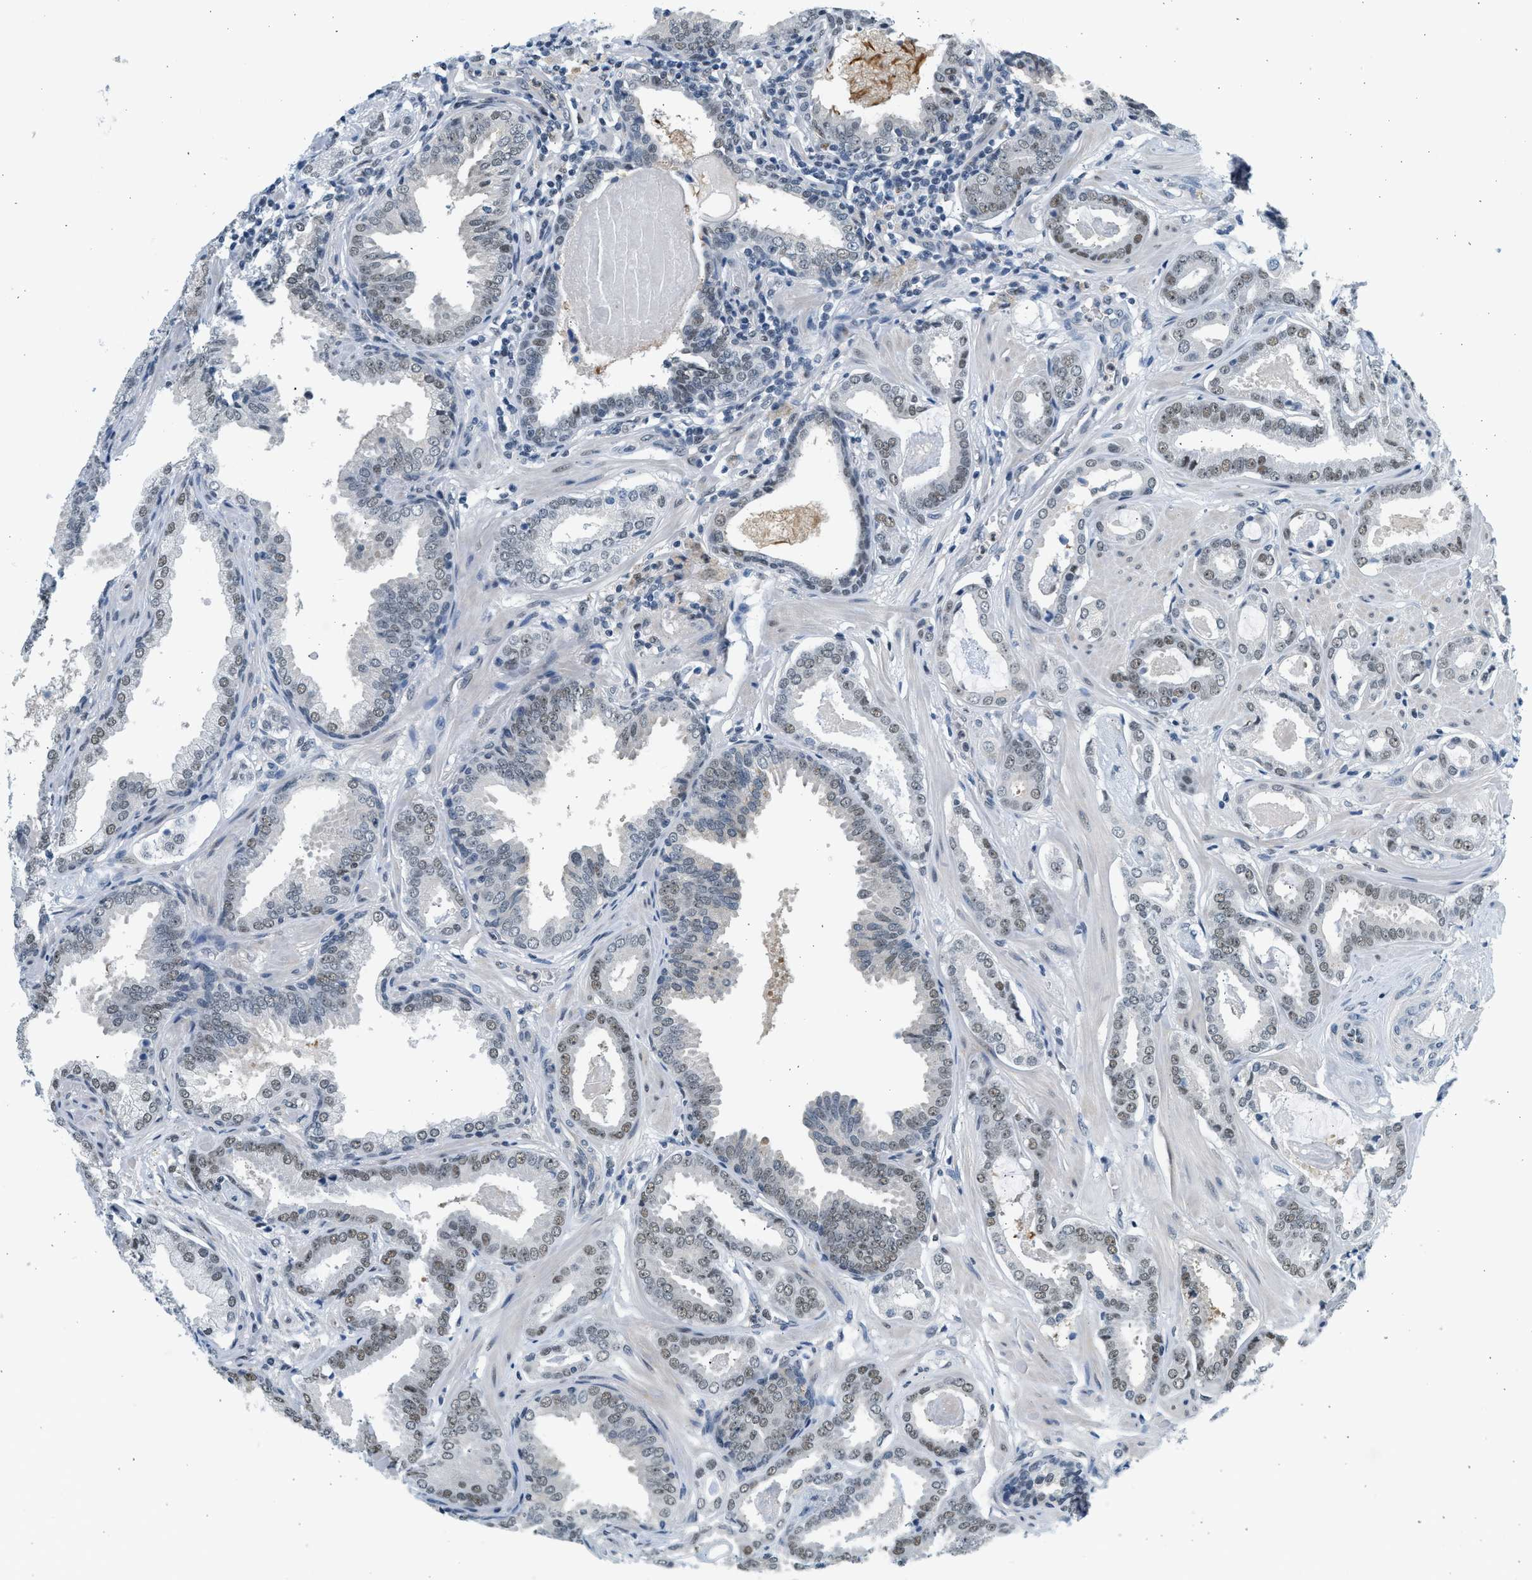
{"staining": {"intensity": "weak", "quantity": "25%-75%", "location": "nuclear"}, "tissue": "prostate cancer", "cell_type": "Tumor cells", "image_type": "cancer", "snomed": [{"axis": "morphology", "description": "Adenocarcinoma, Low grade"}, {"axis": "topography", "description": "Prostate"}], "caption": "Low-grade adenocarcinoma (prostate) stained with a brown dye exhibits weak nuclear positive staining in approximately 25%-75% of tumor cells.", "gene": "HIPK1", "patient": {"sex": "male", "age": 53}}